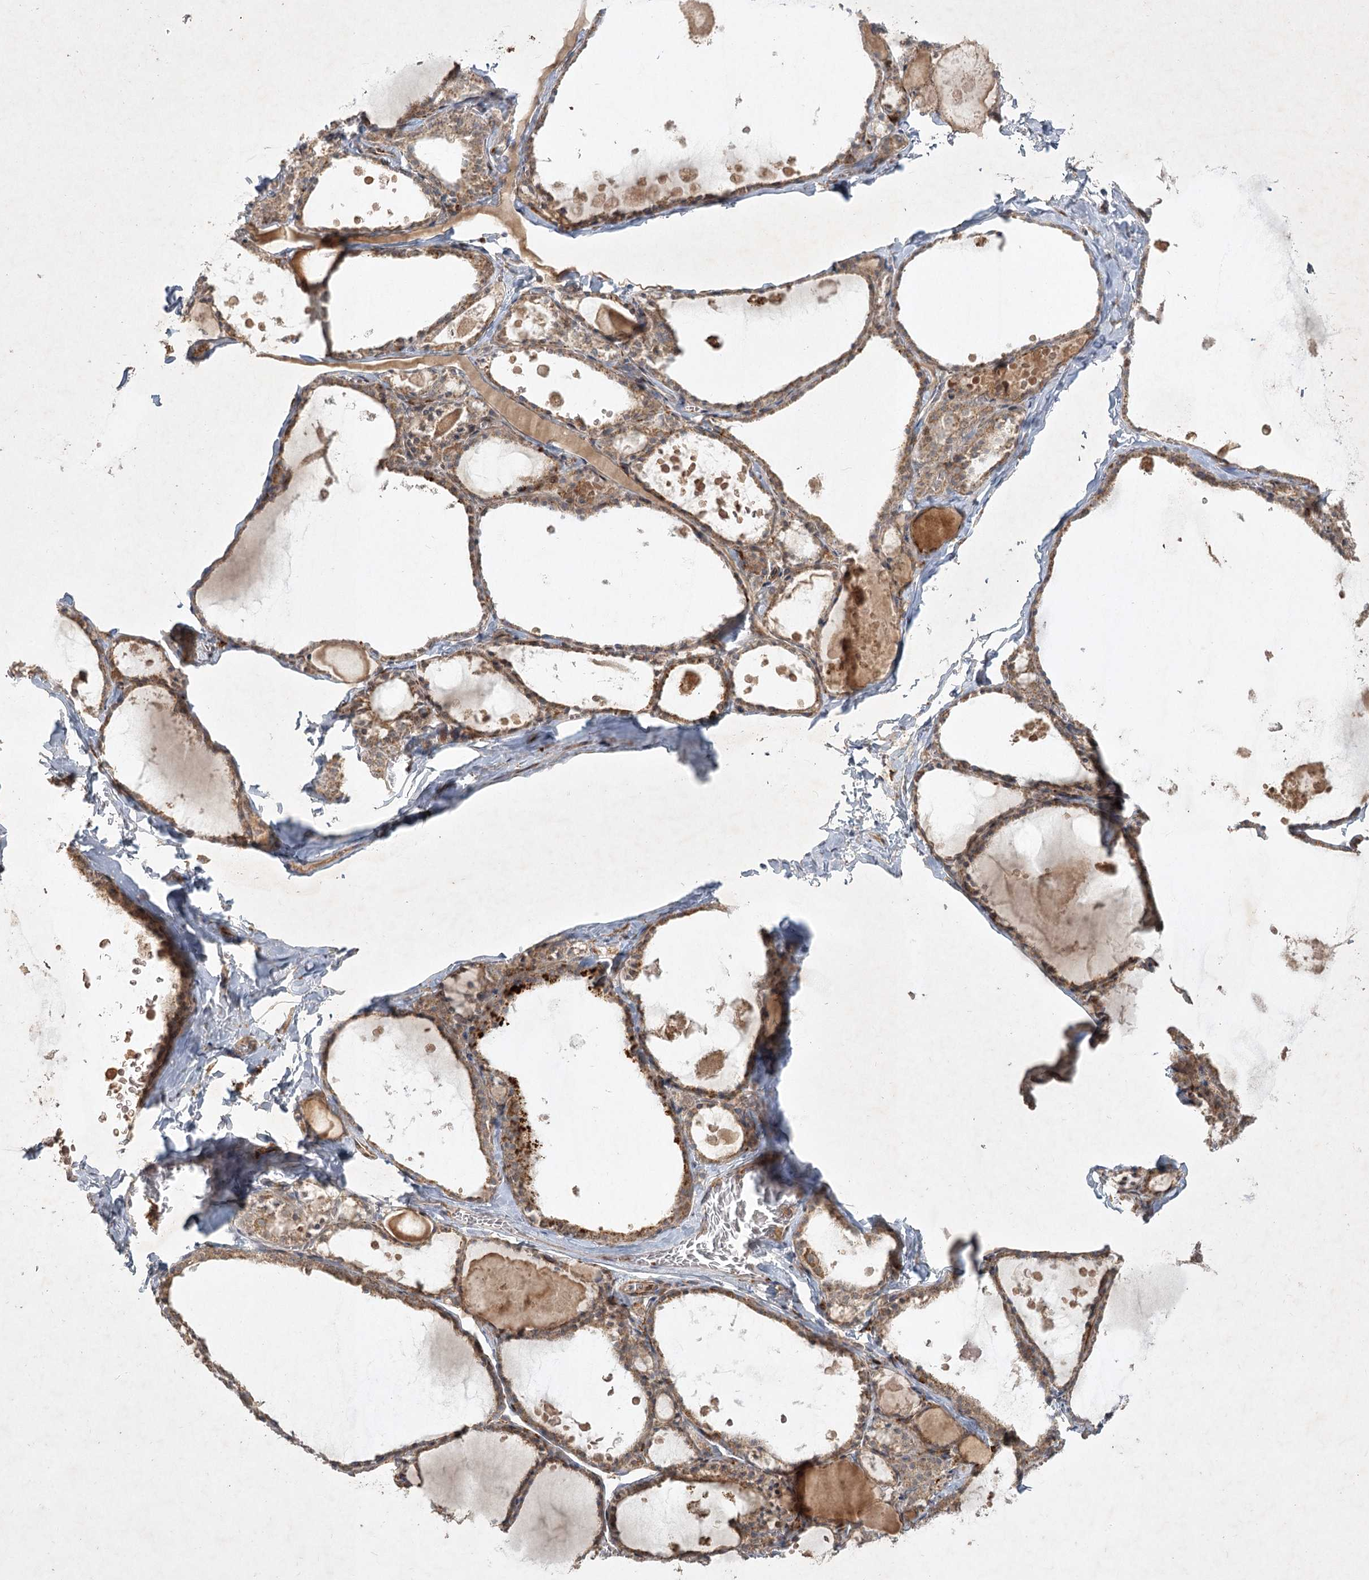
{"staining": {"intensity": "moderate", "quantity": ">75%", "location": "cytoplasmic/membranous,nuclear"}, "tissue": "thyroid gland", "cell_type": "Glandular cells", "image_type": "normal", "snomed": [{"axis": "morphology", "description": "Normal tissue, NOS"}, {"axis": "topography", "description": "Thyroid gland"}], "caption": "Immunohistochemistry of unremarkable human thyroid gland reveals medium levels of moderate cytoplasmic/membranous,nuclear staining in about >75% of glandular cells.", "gene": "KBTBD4", "patient": {"sex": "male", "age": 56}}